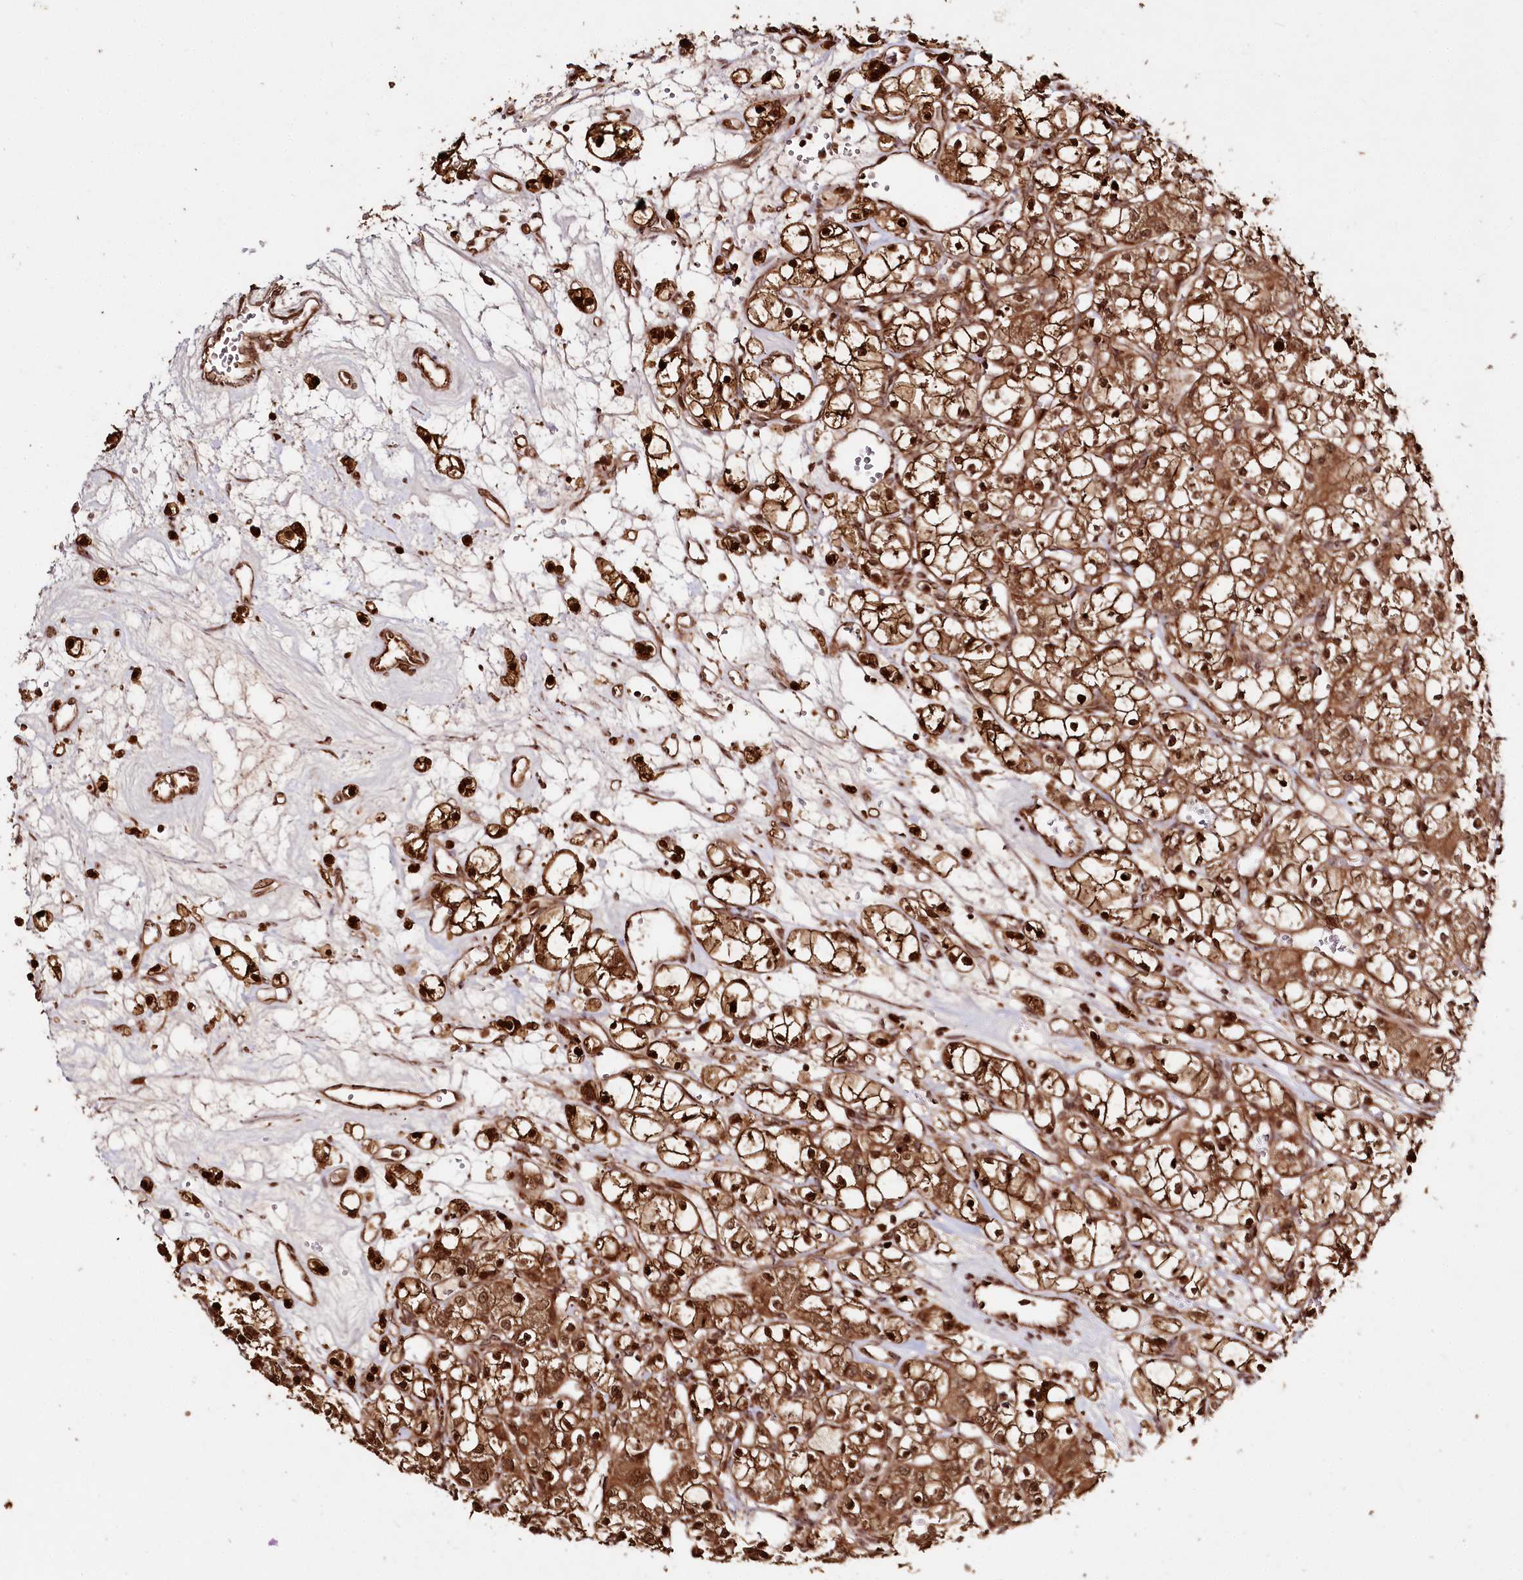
{"staining": {"intensity": "strong", "quantity": ">75%", "location": "cytoplasmic/membranous,nuclear"}, "tissue": "renal cancer", "cell_type": "Tumor cells", "image_type": "cancer", "snomed": [{"axis": "morphology", "description": "Adenocarcinoma, NOS"}, {"axis": "topography", "description": "Kidney"}], "caption": "Adenocarcinoma (renal) stained for a protein demonstrates strong cytoplasmic/membranous and nuclear positivity in tumor cells.", "gene": "ULK2", "patient": {"sex": "female", "age": 59}}